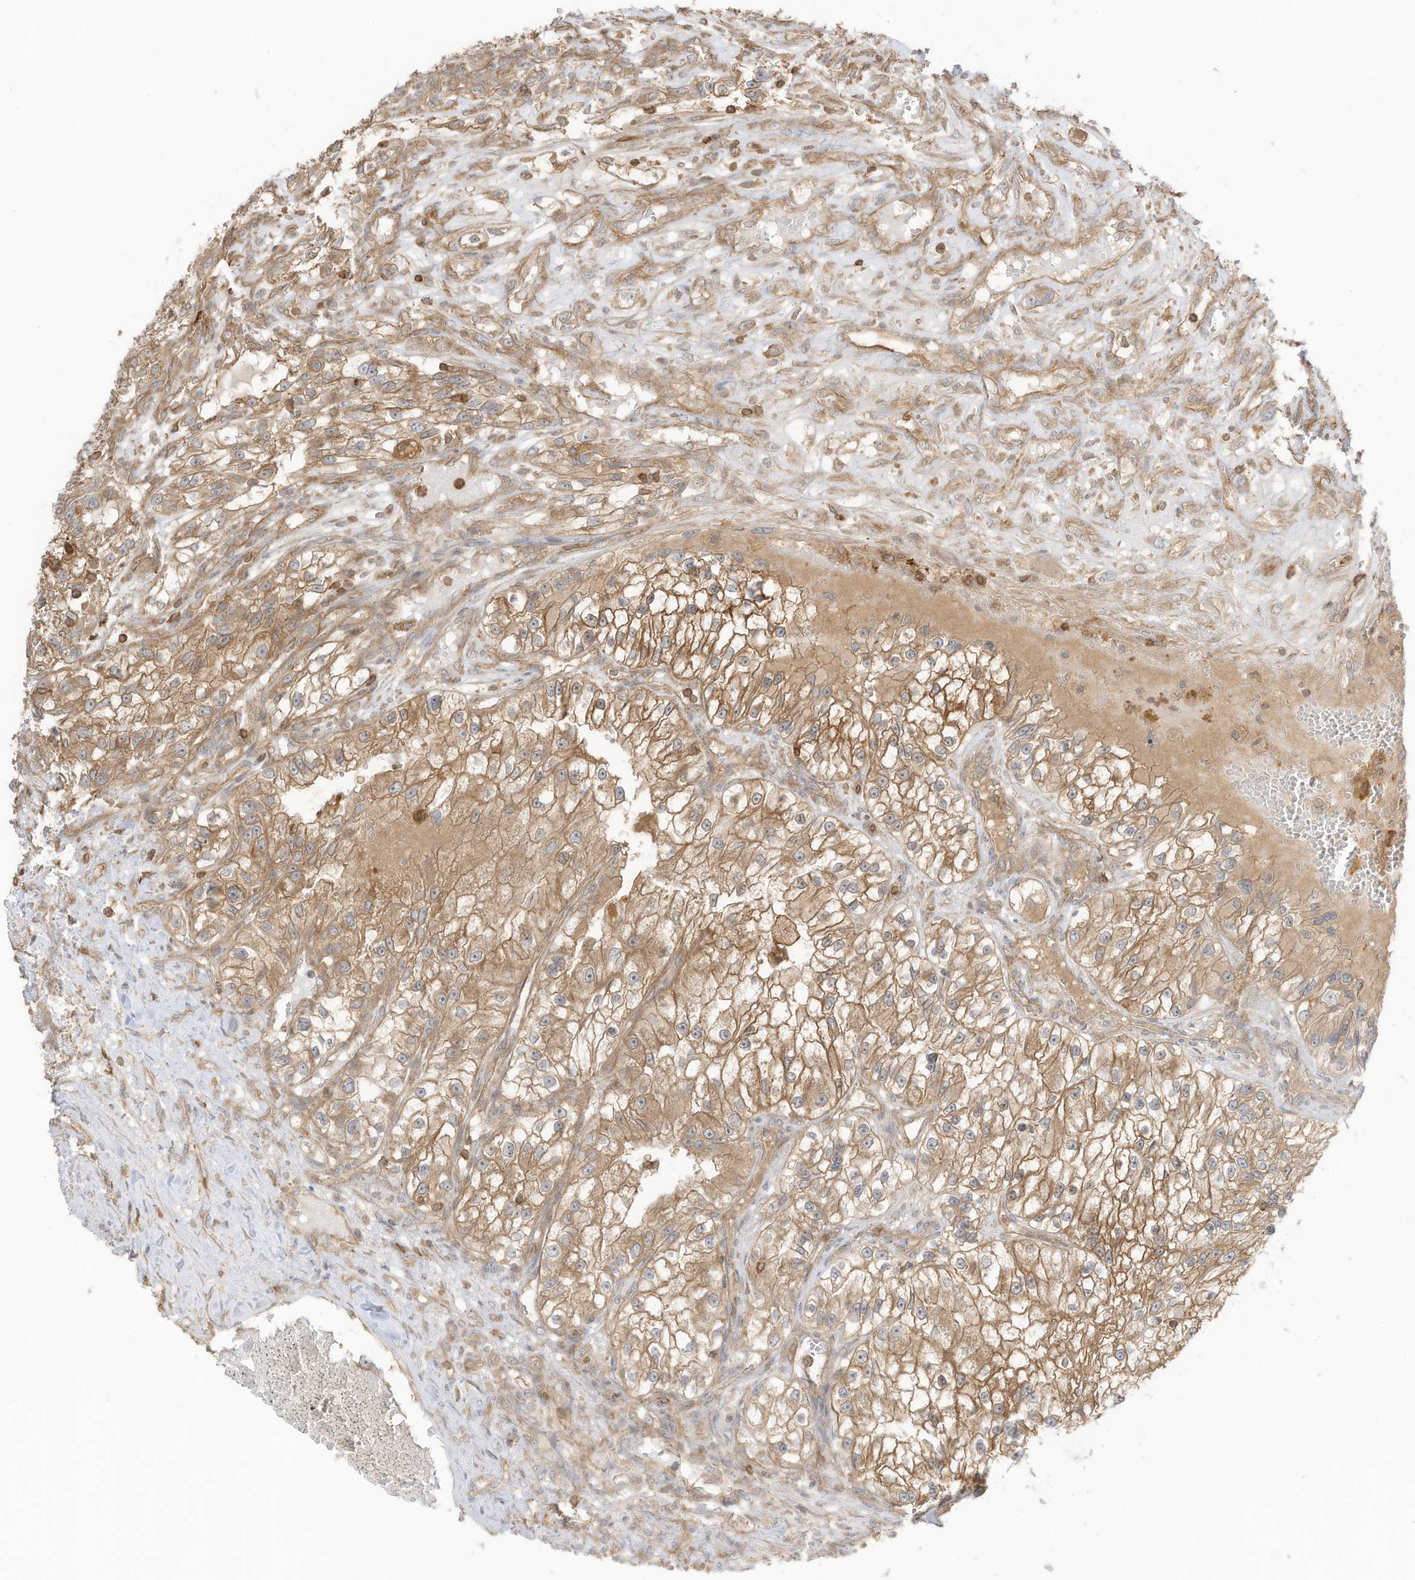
{"staining": {"intensity": "moderate", "quantity": ">75%", "location": "cytoplasmic/membranous"}, "tissue": "renal cancer", "cell_type": "Tumor cells", "image_type": "cancer", "snomed": [{"axis": "morphology", "description": "Adenocarcinoma, NOS"}, {"axis": "topography", "description": "Kidney"}], "caption": "IHC histopathology image of renal cancer (adenocarcinoma) stained for a protein (brown), which displays medium levels of moderate cytoplasmic/membranous staining in approximately >75% of tumor cells.", "gene": "SLC25A12", "patient": {"sex": "female", "age": 57}}